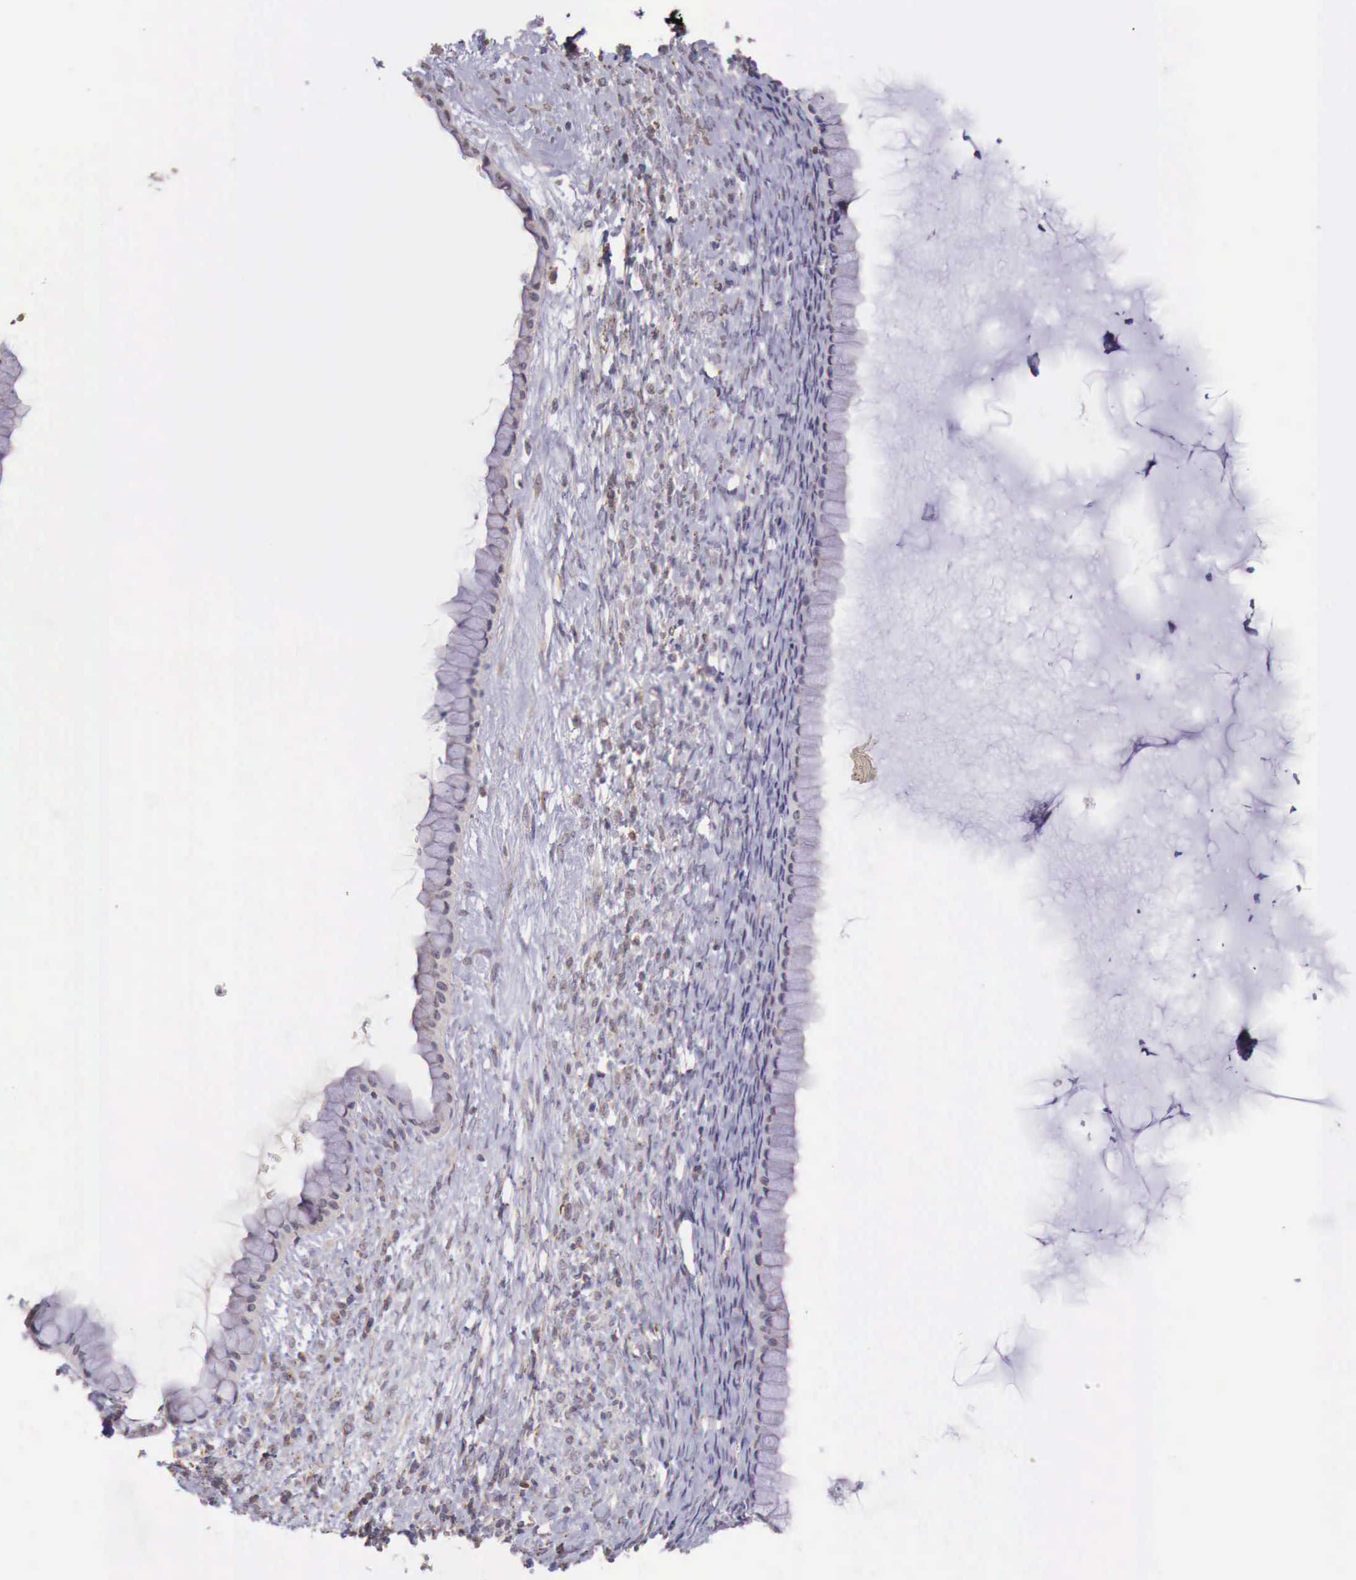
{"staining": {"intensity": "negative", "quantity": "none", "location": "none"}, "tissue": "ovarian cancer", "cell_type": "Tumor cells", "image_type": "cancer", "snomed": [{"axis": "morphology", "description": "Cystadenocarcinoma, mucinous, NOS"}, {"axis": "topography", "description": "Ovary"}], "caption": "A photomicrograph of ovarian mucinous cystadenocarcinoma stained for a protein exhibits no brown staining in tumor cells.", "gene": "CHRDL1", "patient": {"sex": "female", "age": 25}}